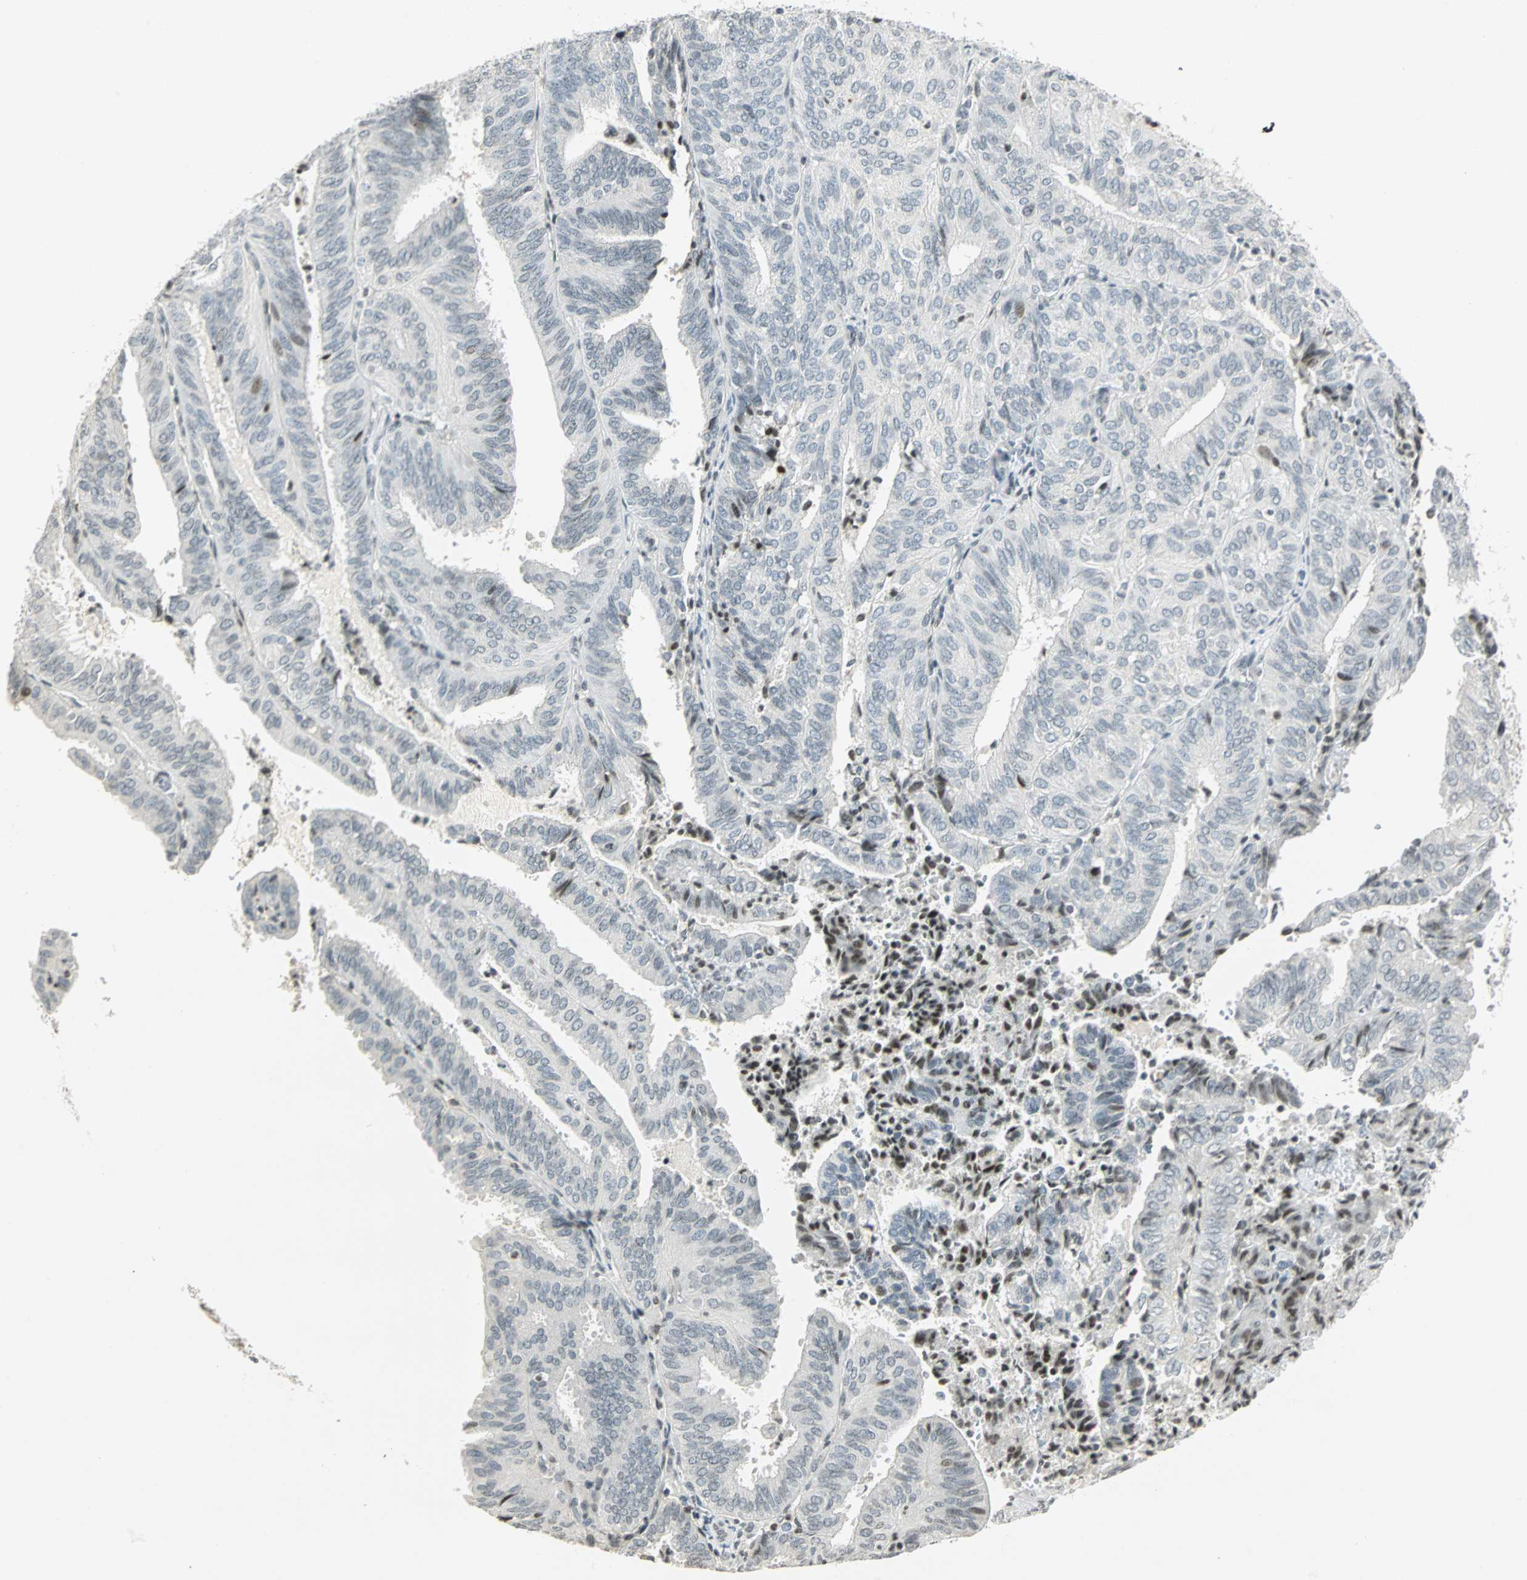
{"staining": {"intensity": "weak", "quantity": "<25%", "location": "nuclear"}, "tissue": "endometrial cancer", "cell_type": "Tumor cells", "image_type": "cancer", "snomed": [{"axis": "morphology", "description": "Adenocarcinoma, NOS"}, {"axis": "topography", "description": "Uterus"}], "caption": "A micrograph of endometrial adenocarcinoma stained for a protein displays no brown staining in tumor cells.", "gene": "SMAD3", "patient": {"sex": "female", "age": 60}}